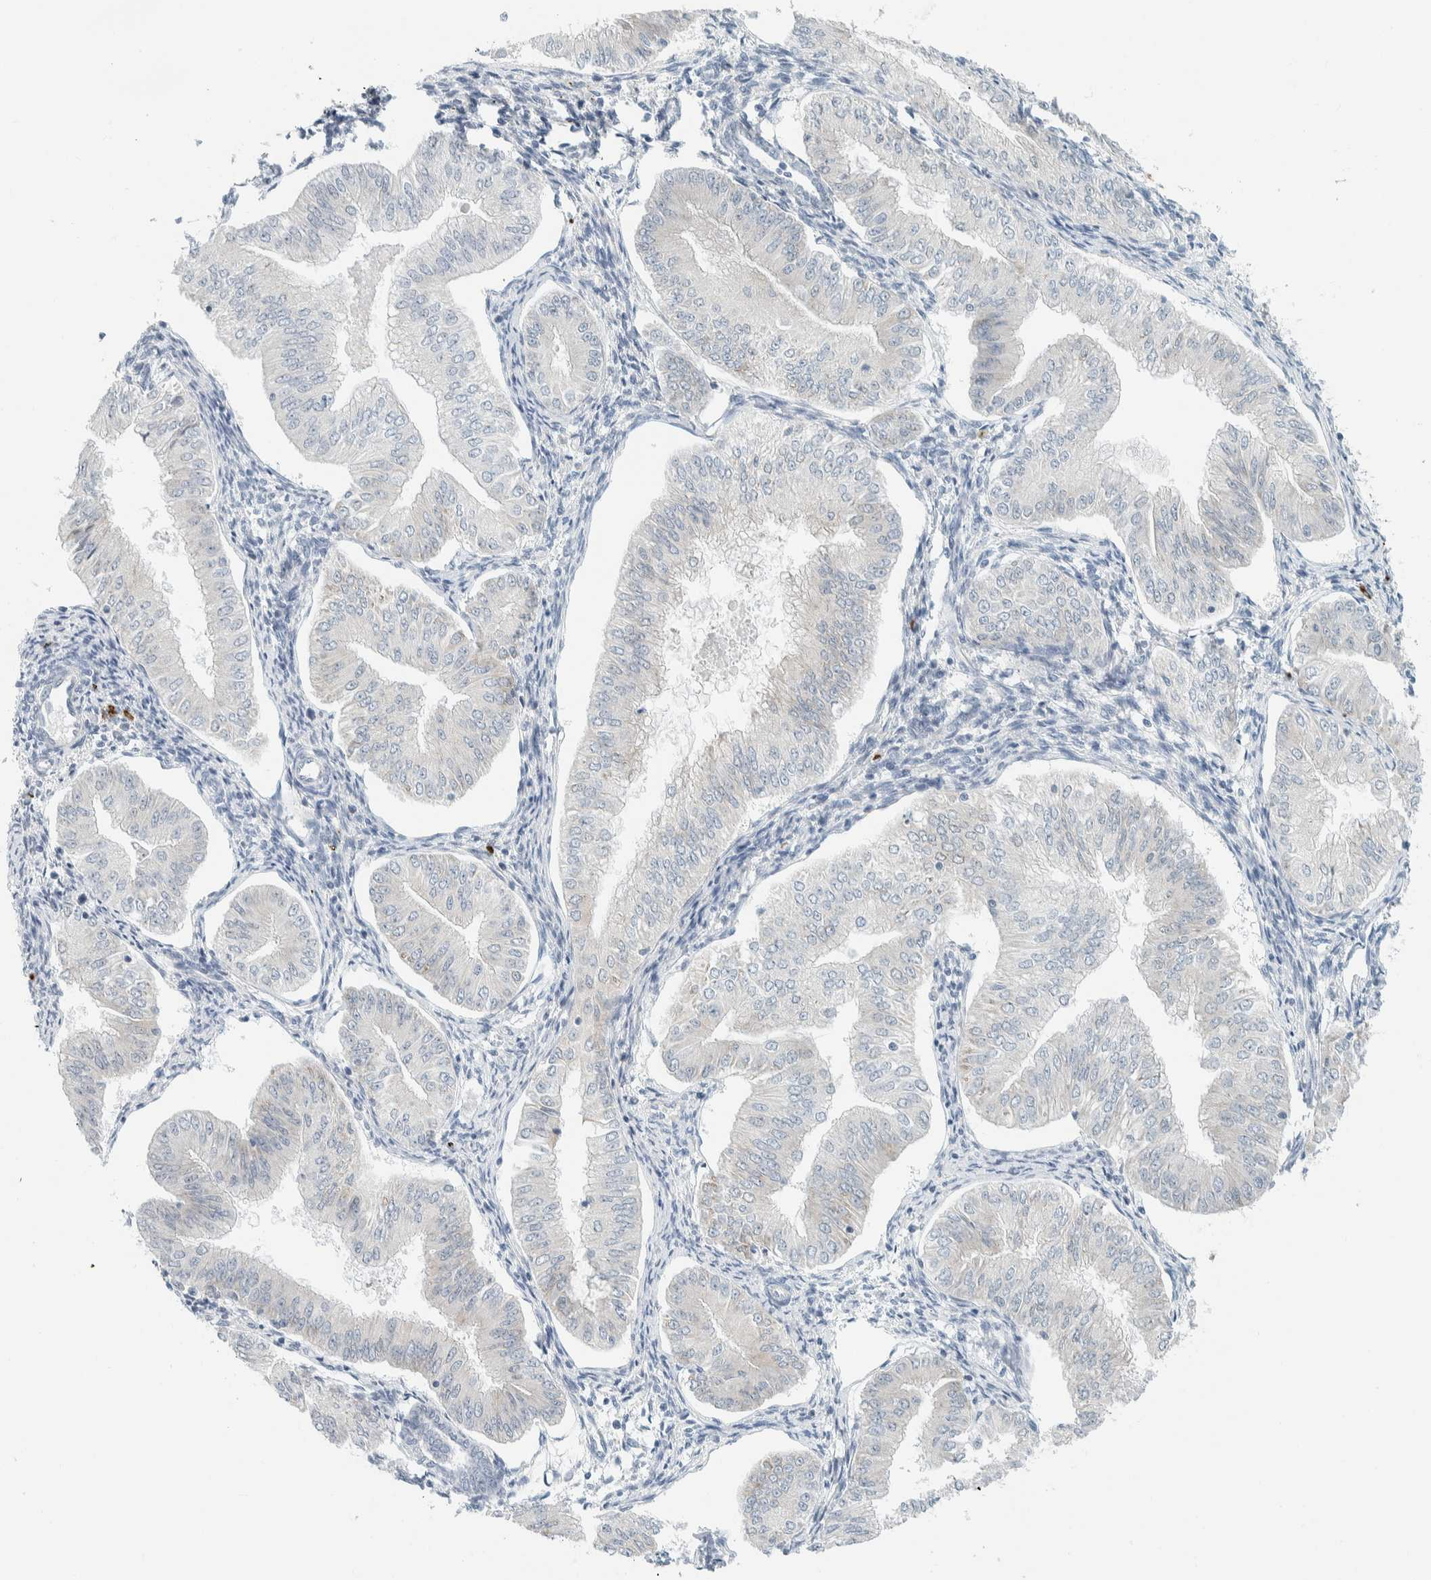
{"staining": {"intensity": "negative", "quantity": "none", "location": "none"}, "tissue": "endometrial cancer", "cell_type": "Tumor cells", "image_type": "cancer", "snomed": [{"axis": "morphology", "description": "Normal tissue, NOS"}, {"axis": "morphology", "description": "Adenocarcinoma, NOS"}, {"axis": "topography", "description": "Endometrium"}], "caption": "The micrograph shows no significant staining in tumor cells of endometrial cancer (adenocarcinoma).", "gene": "ARHGAP27", "patient": {"sex": "female", "age": 53}}